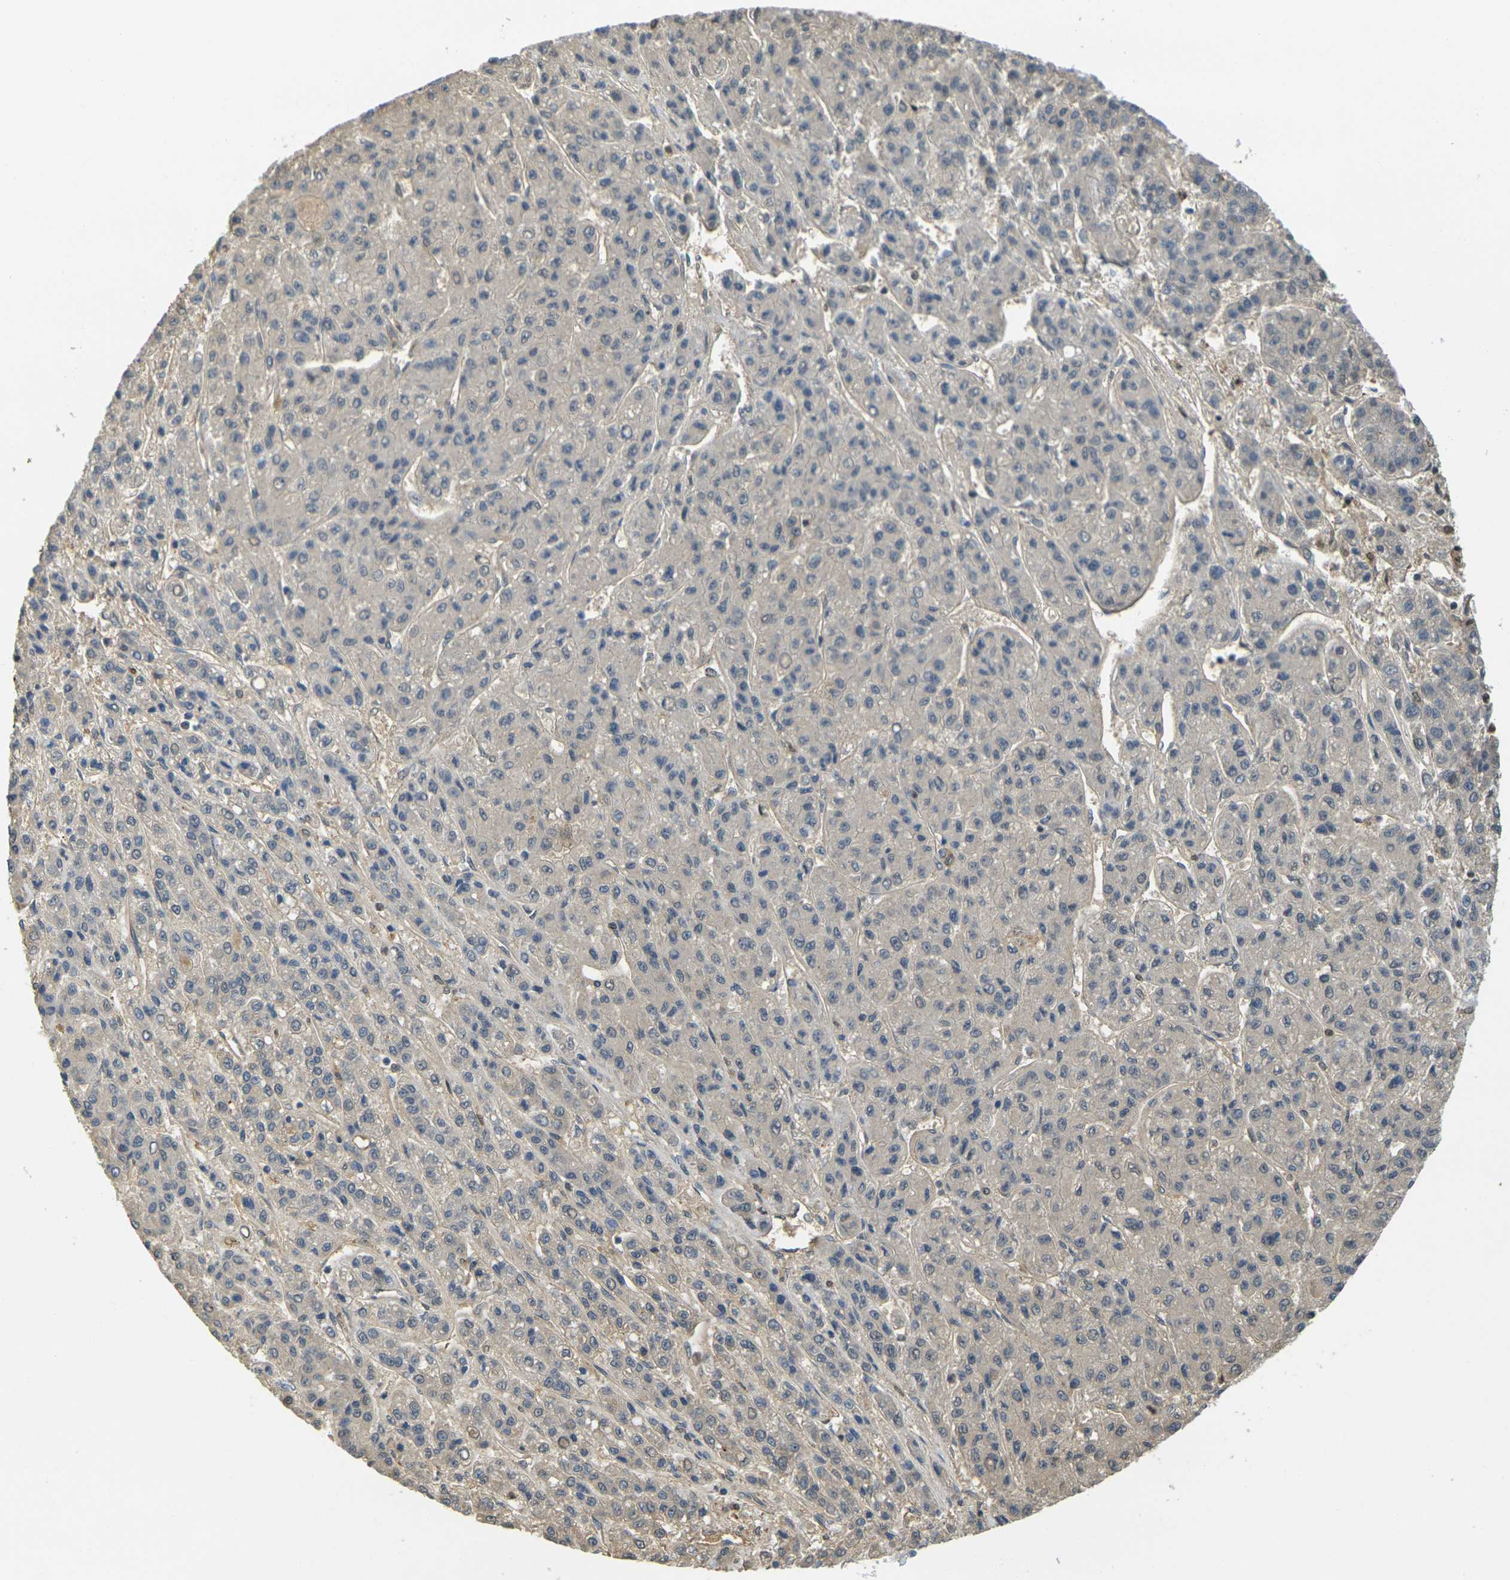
{"staining": {"intensity": "negative", "quantity": "none", "location": "none"}, "tissue": "liver cancer", "cell_type": "Tumor cells", "image_type": "cancer", "snomed": [{"axis": "morphology", "description": "Carcinoma, Hepatocellular, NOS"}, {"axis": "topography", "description": "Liver"}], "caption": "This is an immunohistochemistry micrograph of liver cancer. There is no staining in tumor cells.", "gene": "PLCD1", "patient": {"sex": "male", "age": 70}}